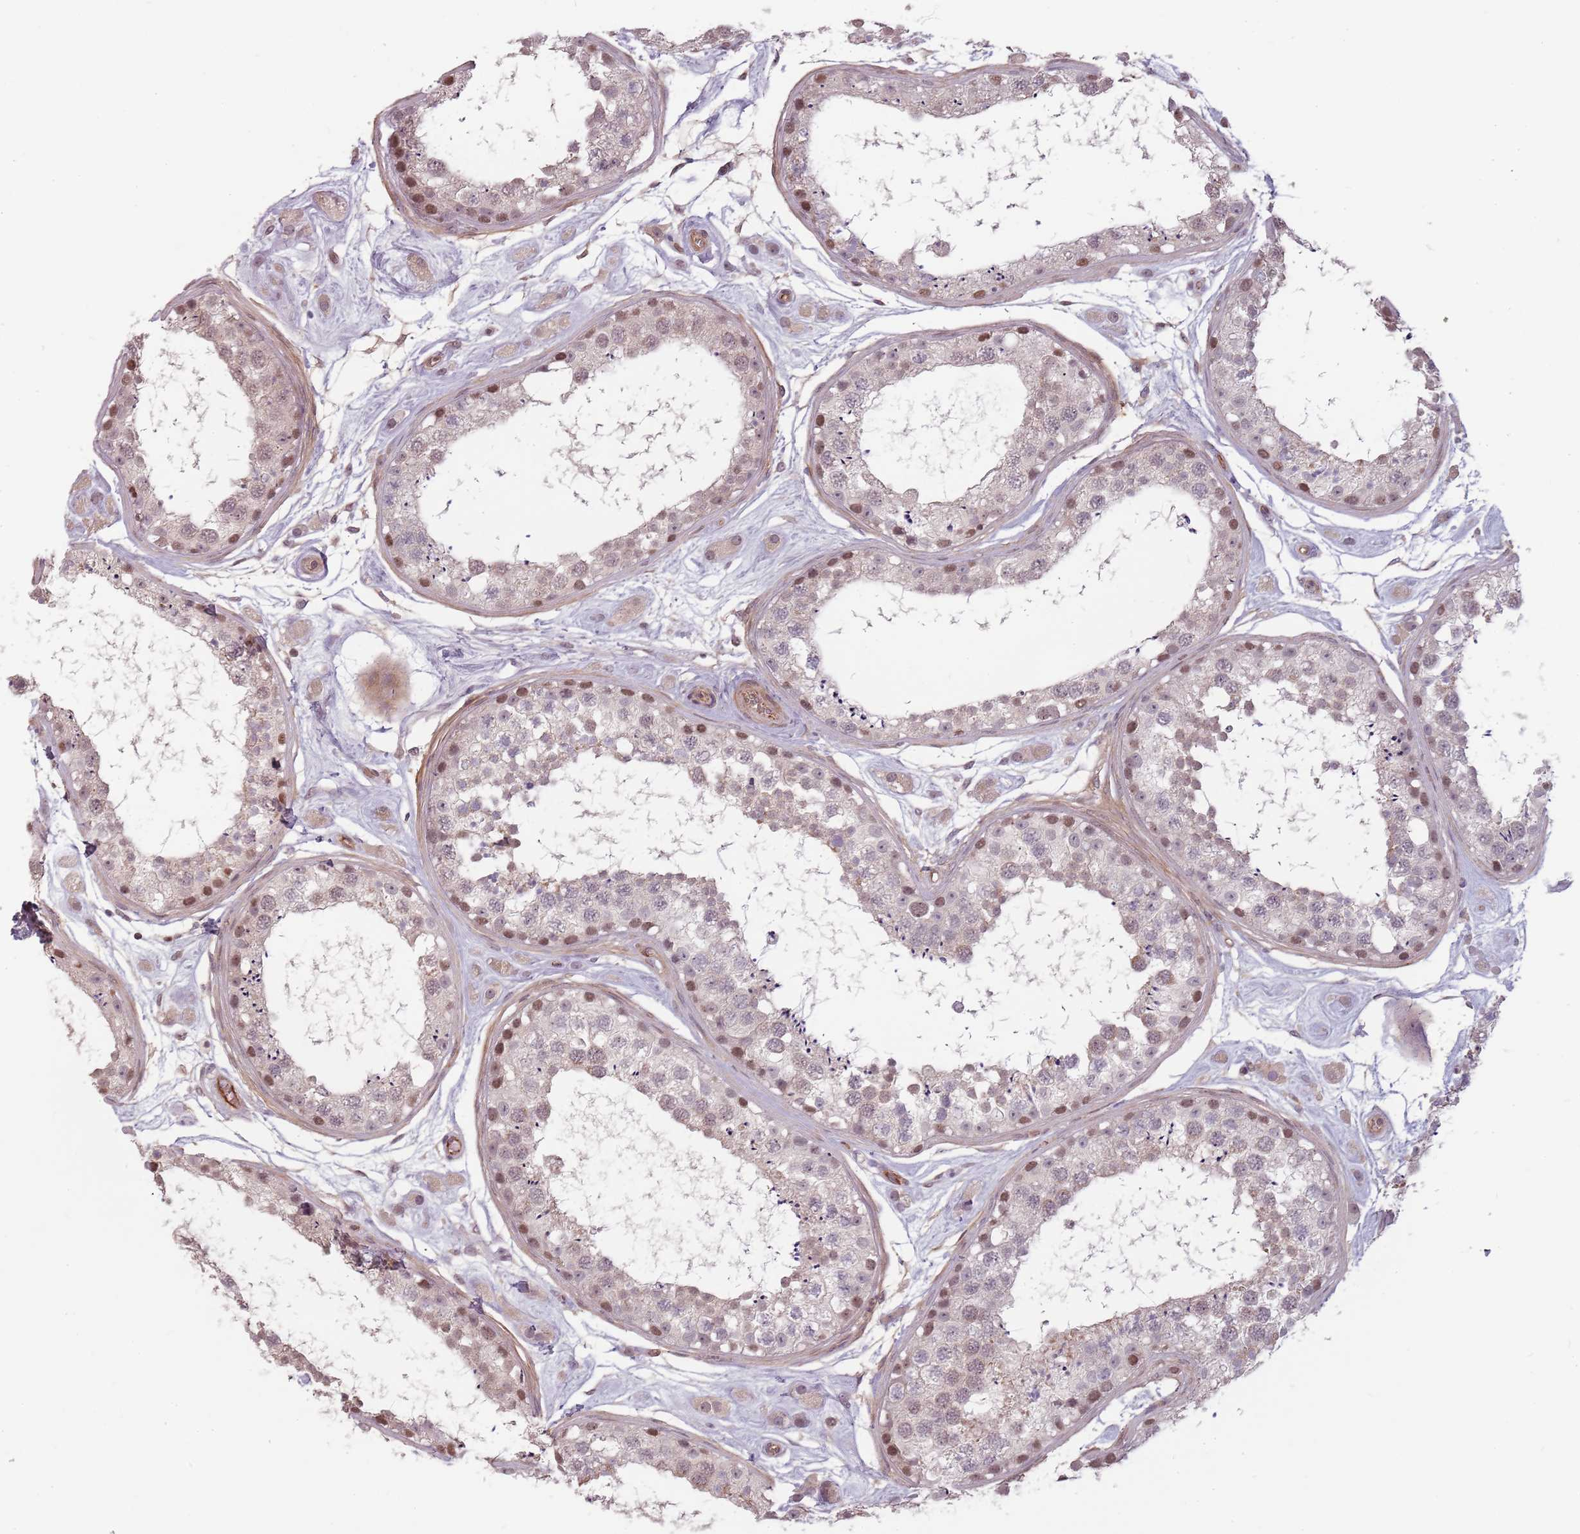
{"staining": {"intensity": "weak", "quantity": "25%-75%", "location": "cytoplasmic/membranous,nuclear"}, "tissue": "testis", "cell_type": "Cells in seminiferous ducts", "image_type": "normal", "snomed": [{"axis": "morphology", "description": "Normal tissue, NOS"}, {"axis": "topography", "description": "Testis"}], "caption": "Cells in seminiferous ducts exhibit low levels of weak cytoplasmic/membranous,nuclear staining in about 25%-75% of cells in normal testis.", "gene": "PPP1R14C", "patient": {"sex": "male", "age": 25}}